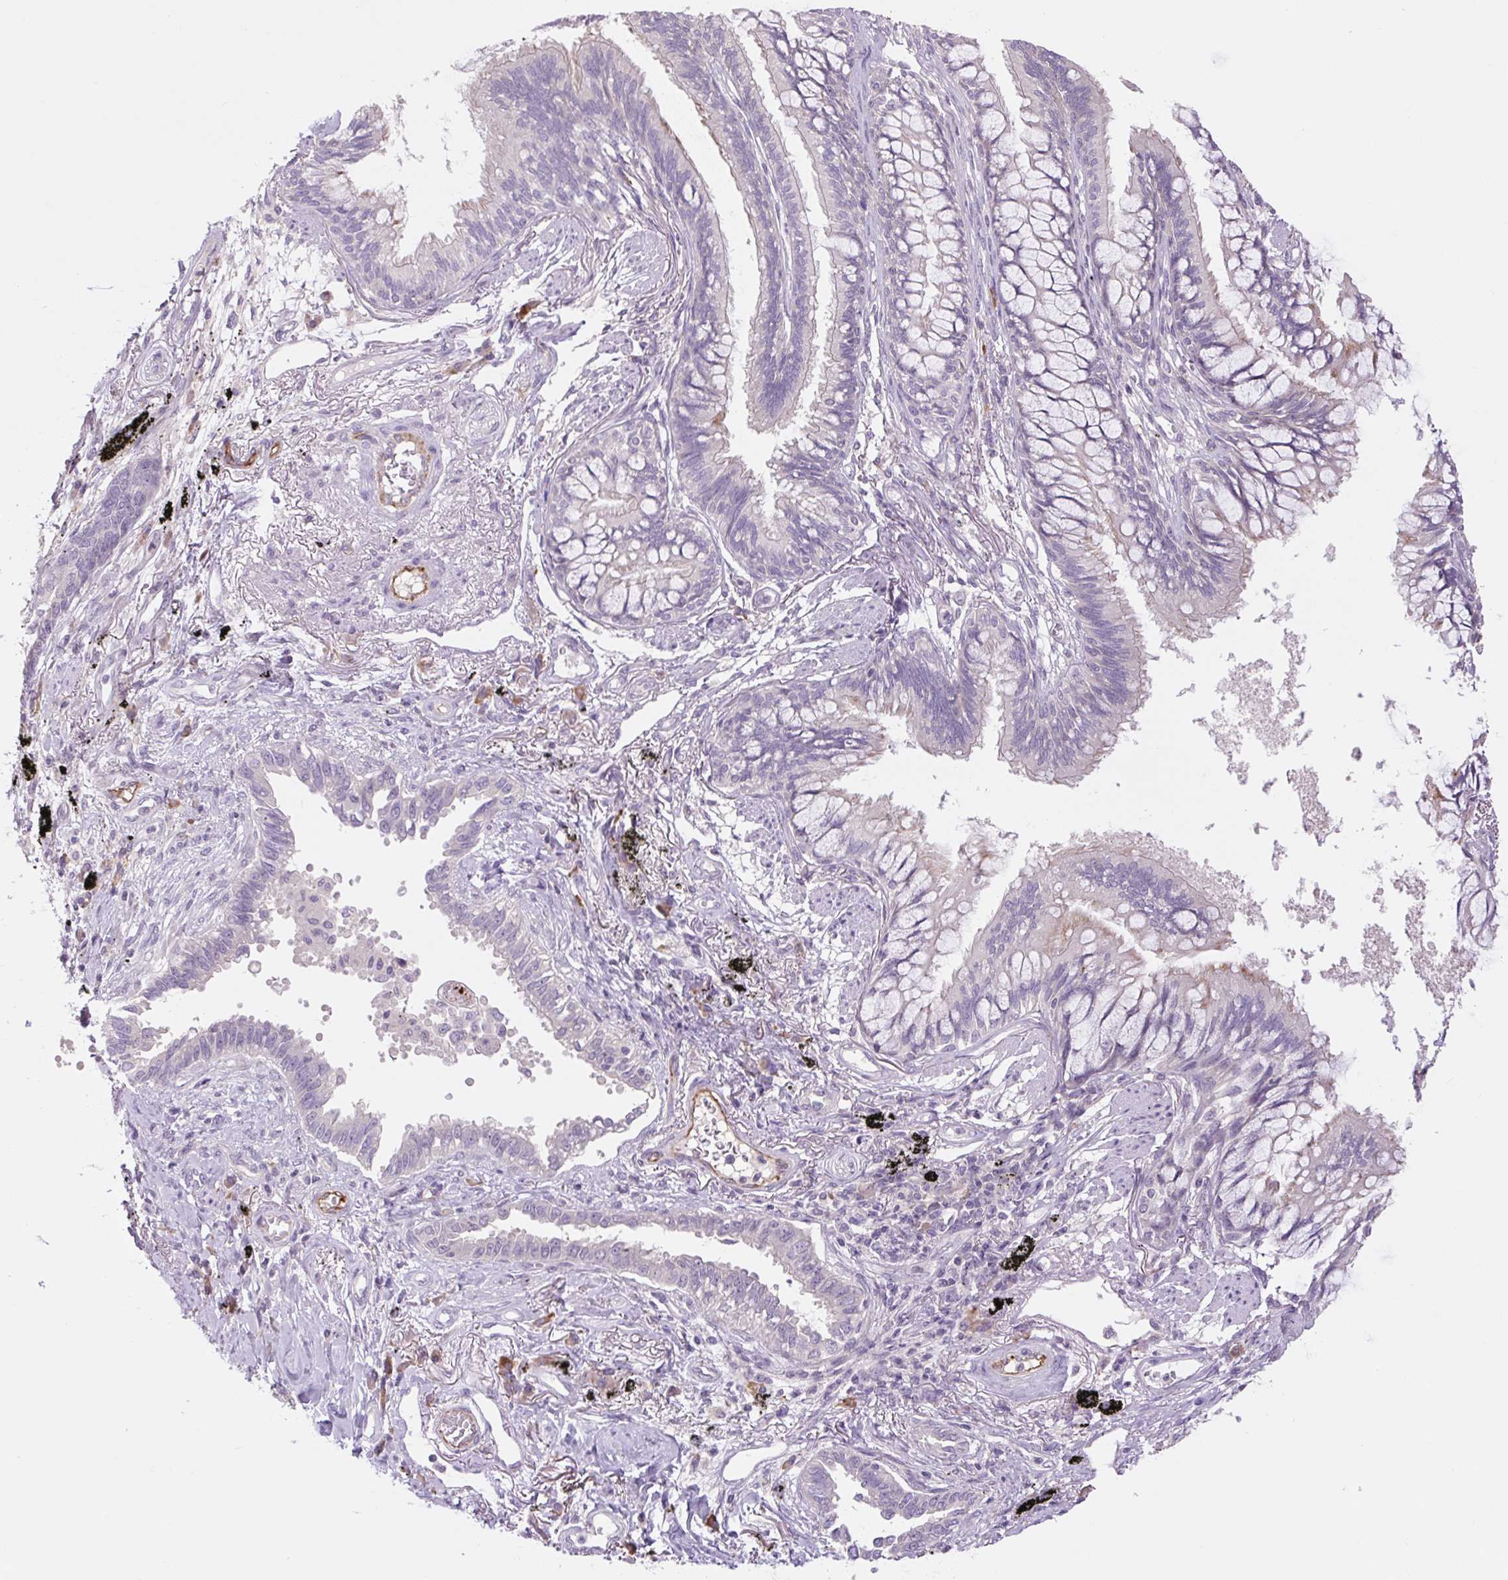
{"staining": {"intensity": "negative", "quantity": "none", "location": "none"}, "tissue": "lung cancer", "cell_type": "Tumor cells", "image_type": "cancer", "snomed": [{"axis": "morphology", "description": "Adenocarcinoma, NOS"}, {"axis": "topography", "description": "Lung"}], "caption": "Immunohistochemistry of lung adenocarcinoma exhibits no staining in tumor cells.", "gene": "TMEM100", "patient": {"sex": "male", "age": 67}}